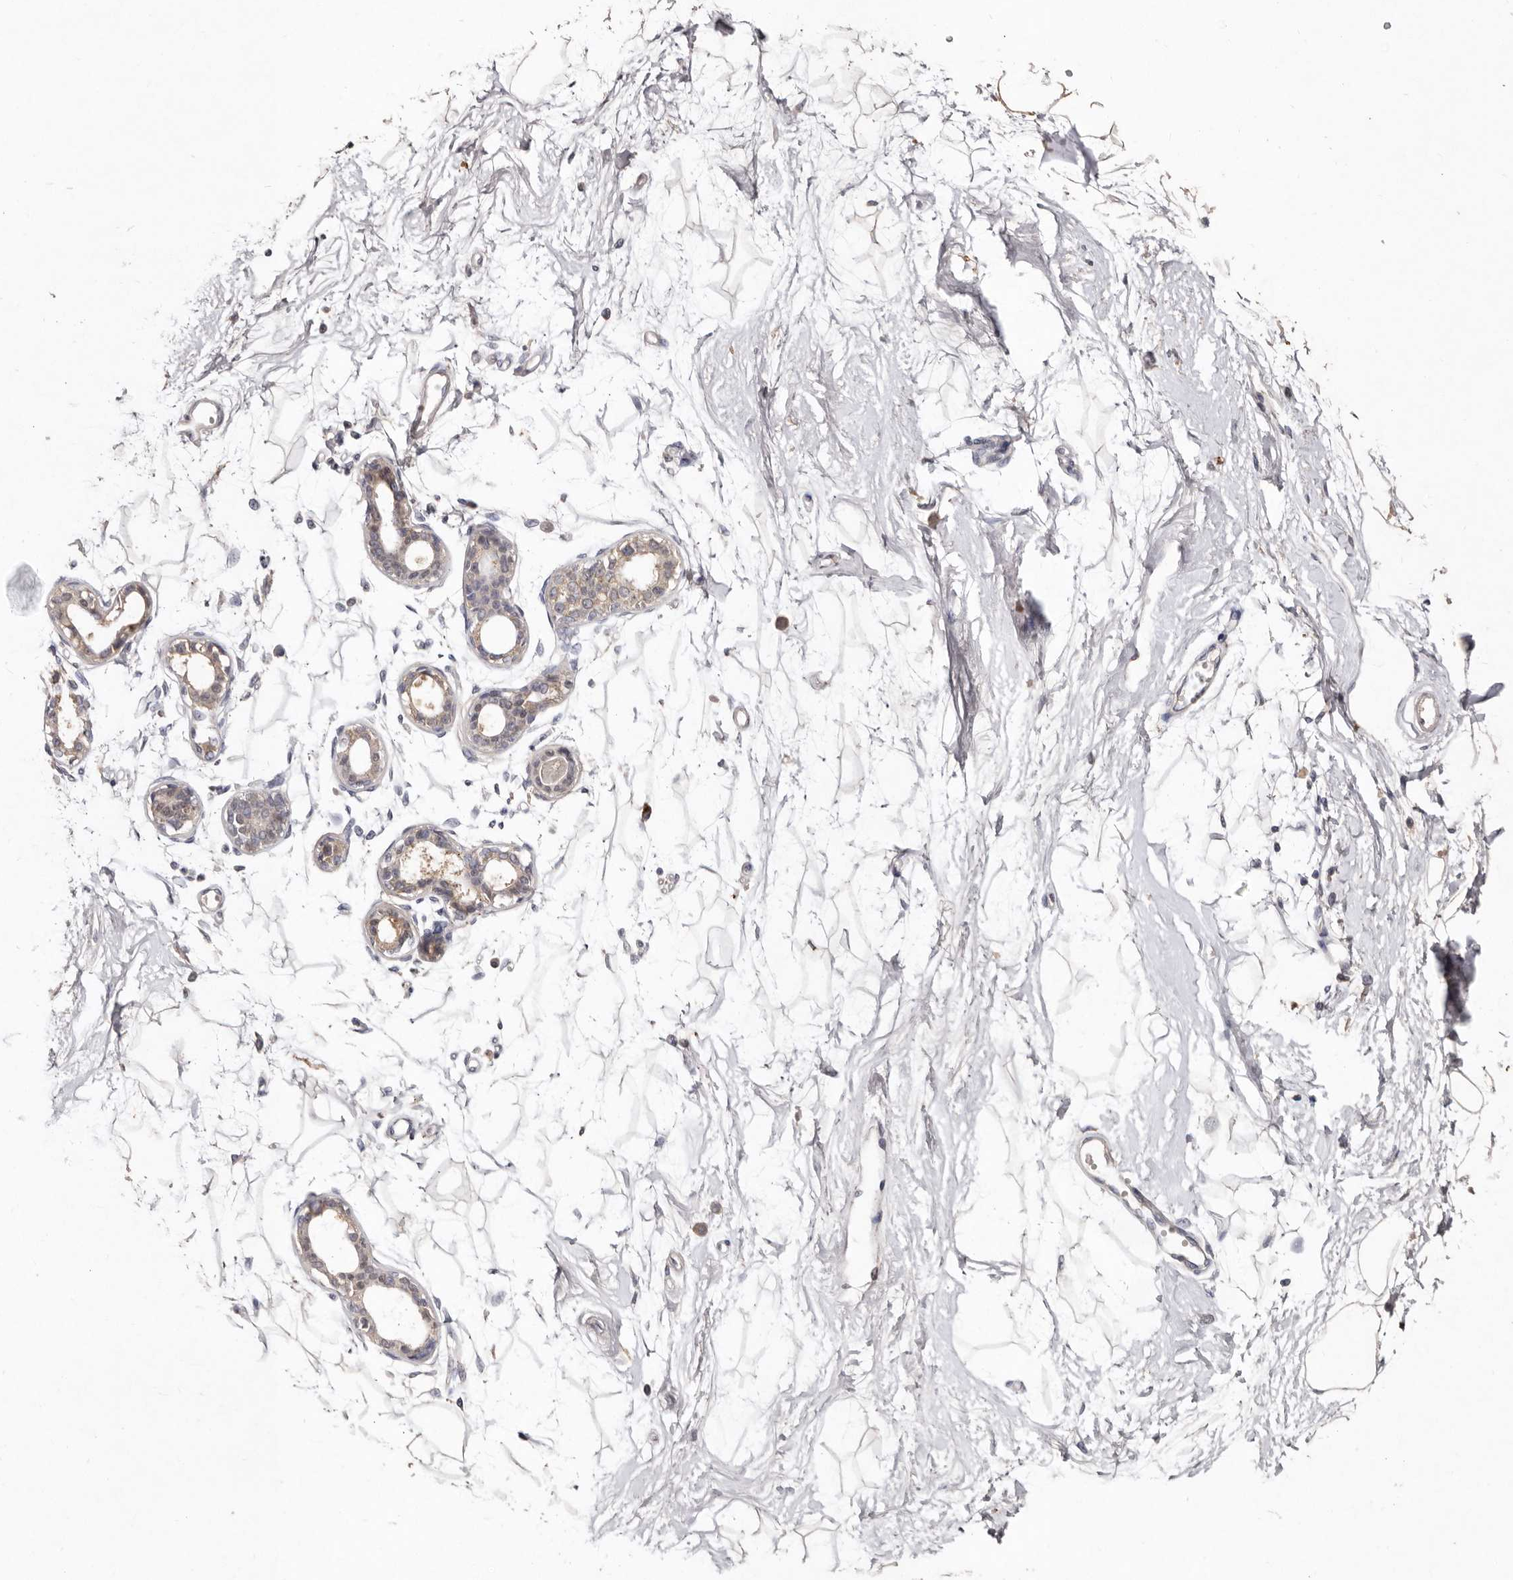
{"staining": {"intensity": "negative", "quantity": "none", "location": "none"}, "tissue": "breast", "cell_type": "Adipocytes", "image_type": "normal", "snomed": [{"axis": "morphology", "description": "Normal tissue, NOS"}, {"axis": "topography", "description": "Breast"}], "caption": "Immunohistochemistry (IHC) of unremarkable breast exhibits no expression in adipocytes. (DAB IHC with hematoxylin counter stain).", "gene": "EDEM1", "patient": {"sex": "female", "age": 45}}